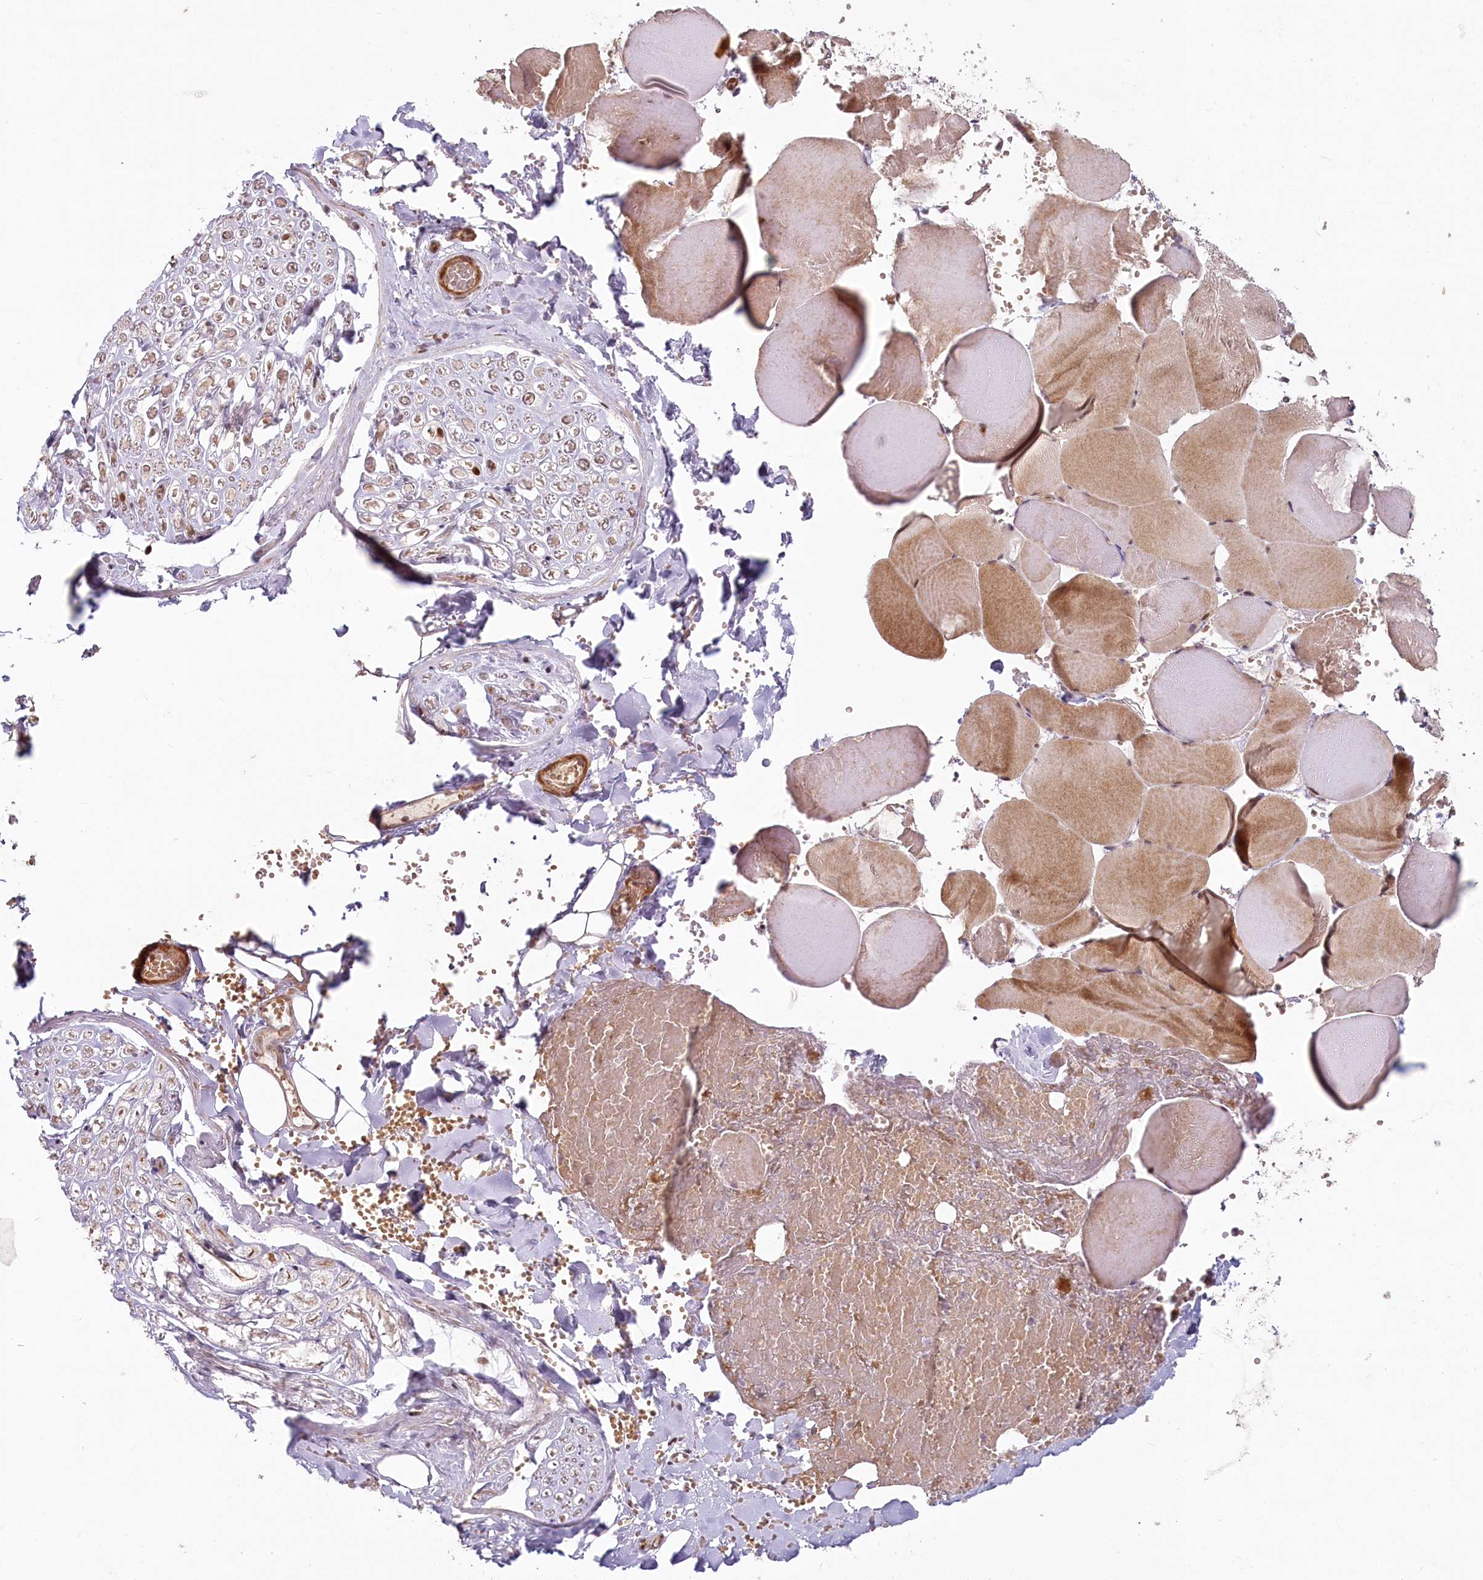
{"staining": {"intensity": "moderate", "quantity": "<25%", "location": "nuclear"}, "tissue": "adipose tissue", "cell_type": "Adipocytes", "image_type": "normal", "snomed": [{"axis": "morphology", "description": "Normal tissue, NOS"}, {"axis": "topography", "description": "Skeletal muscle"}, {"axis": "topography", "description": "Peripheral nerve tissue"}], "caption": "Adipose tissue was stained to show a protein in brown. There is low levels of moderate nuclear expression in about <25% of adipocytes. (Stains: DAB (3,3'-diaminobenzidine) in brown, nuclei in blue, Microscopy: brightfield microscopy at high magnification).", "gene": "FAM204A", "patient": {"sex": "female", "age": 55}}